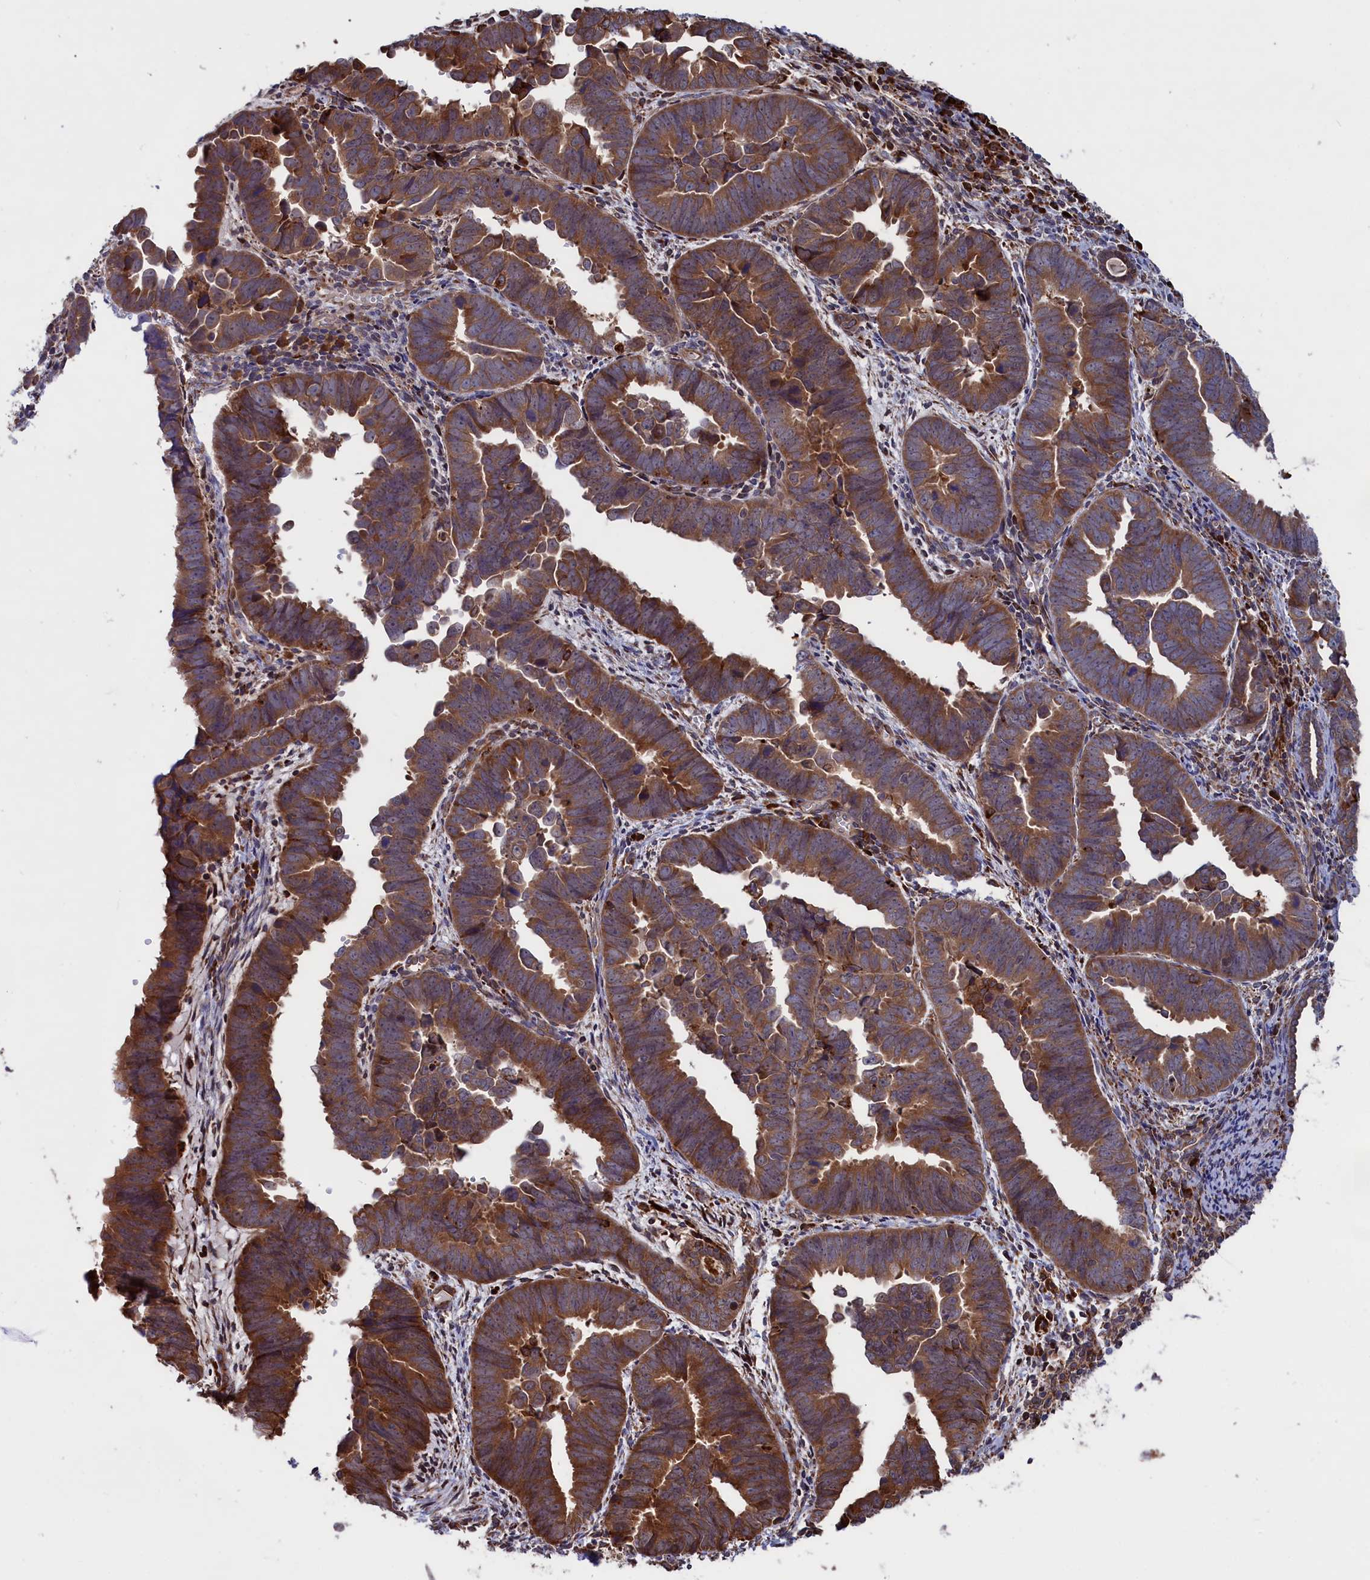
{"staining": {"intensity": "moderate", "quantity": ">75%", "location": "cytoplasmic/membranous"}, "tissue": "endometrial cancer", "cell_type": "Tumor cells", "image_type": "cancer", "snomed": [{"axis": "morphology", "description": "Adenocarcinoma, NOS"}, {"axis": "topography", "description": "Endometrium"}], "caption": "Tumor cells reveal medium levels of moderate cytoplasmic/membranous staining in about >75% of cells in human endometrial cancer (adenocarcinoma).", "gene": "PLA2G4C", "patient": {"sex": "female", "age": 75}}